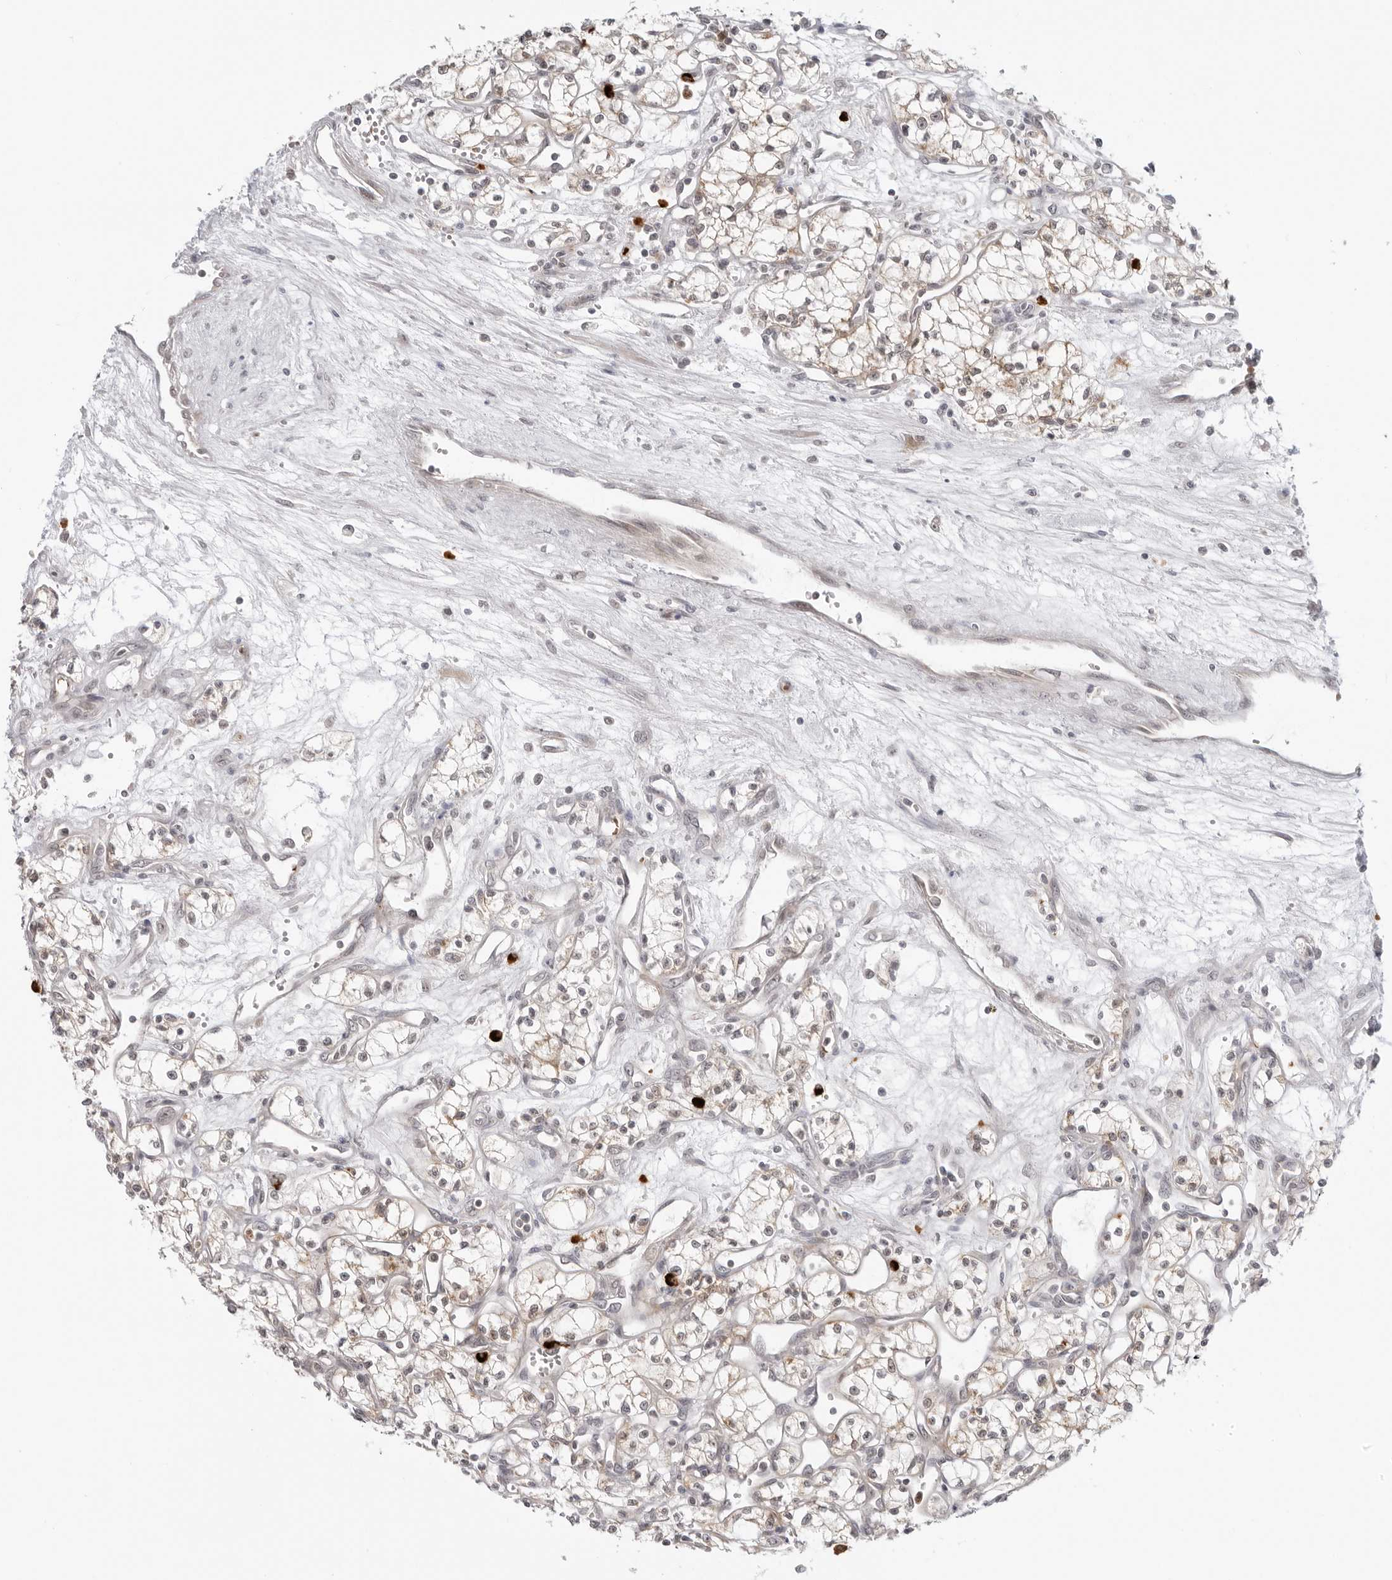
{"staining": {"intensity": "moderate", "quantity": "25%-75%", "location": "cytoplasmic/membranous"}, "tissue": "renal cancer", "cell_type": "Tumor cells", "image_type": "cancer", "snomed": [{"axis": "morphology", "description": "Adenocarcinoma, NOS"}, {"axis": "topography", "description": "Kidney"}], "caption": "About 25%-75% of tumor cells in human renal cancer display moderate cytoplasmic/membranous protein staining as visualized by brown immunohistochemical staining.", "gene": "SUGCT", "patient": {"sex": "male", "age": 59}}